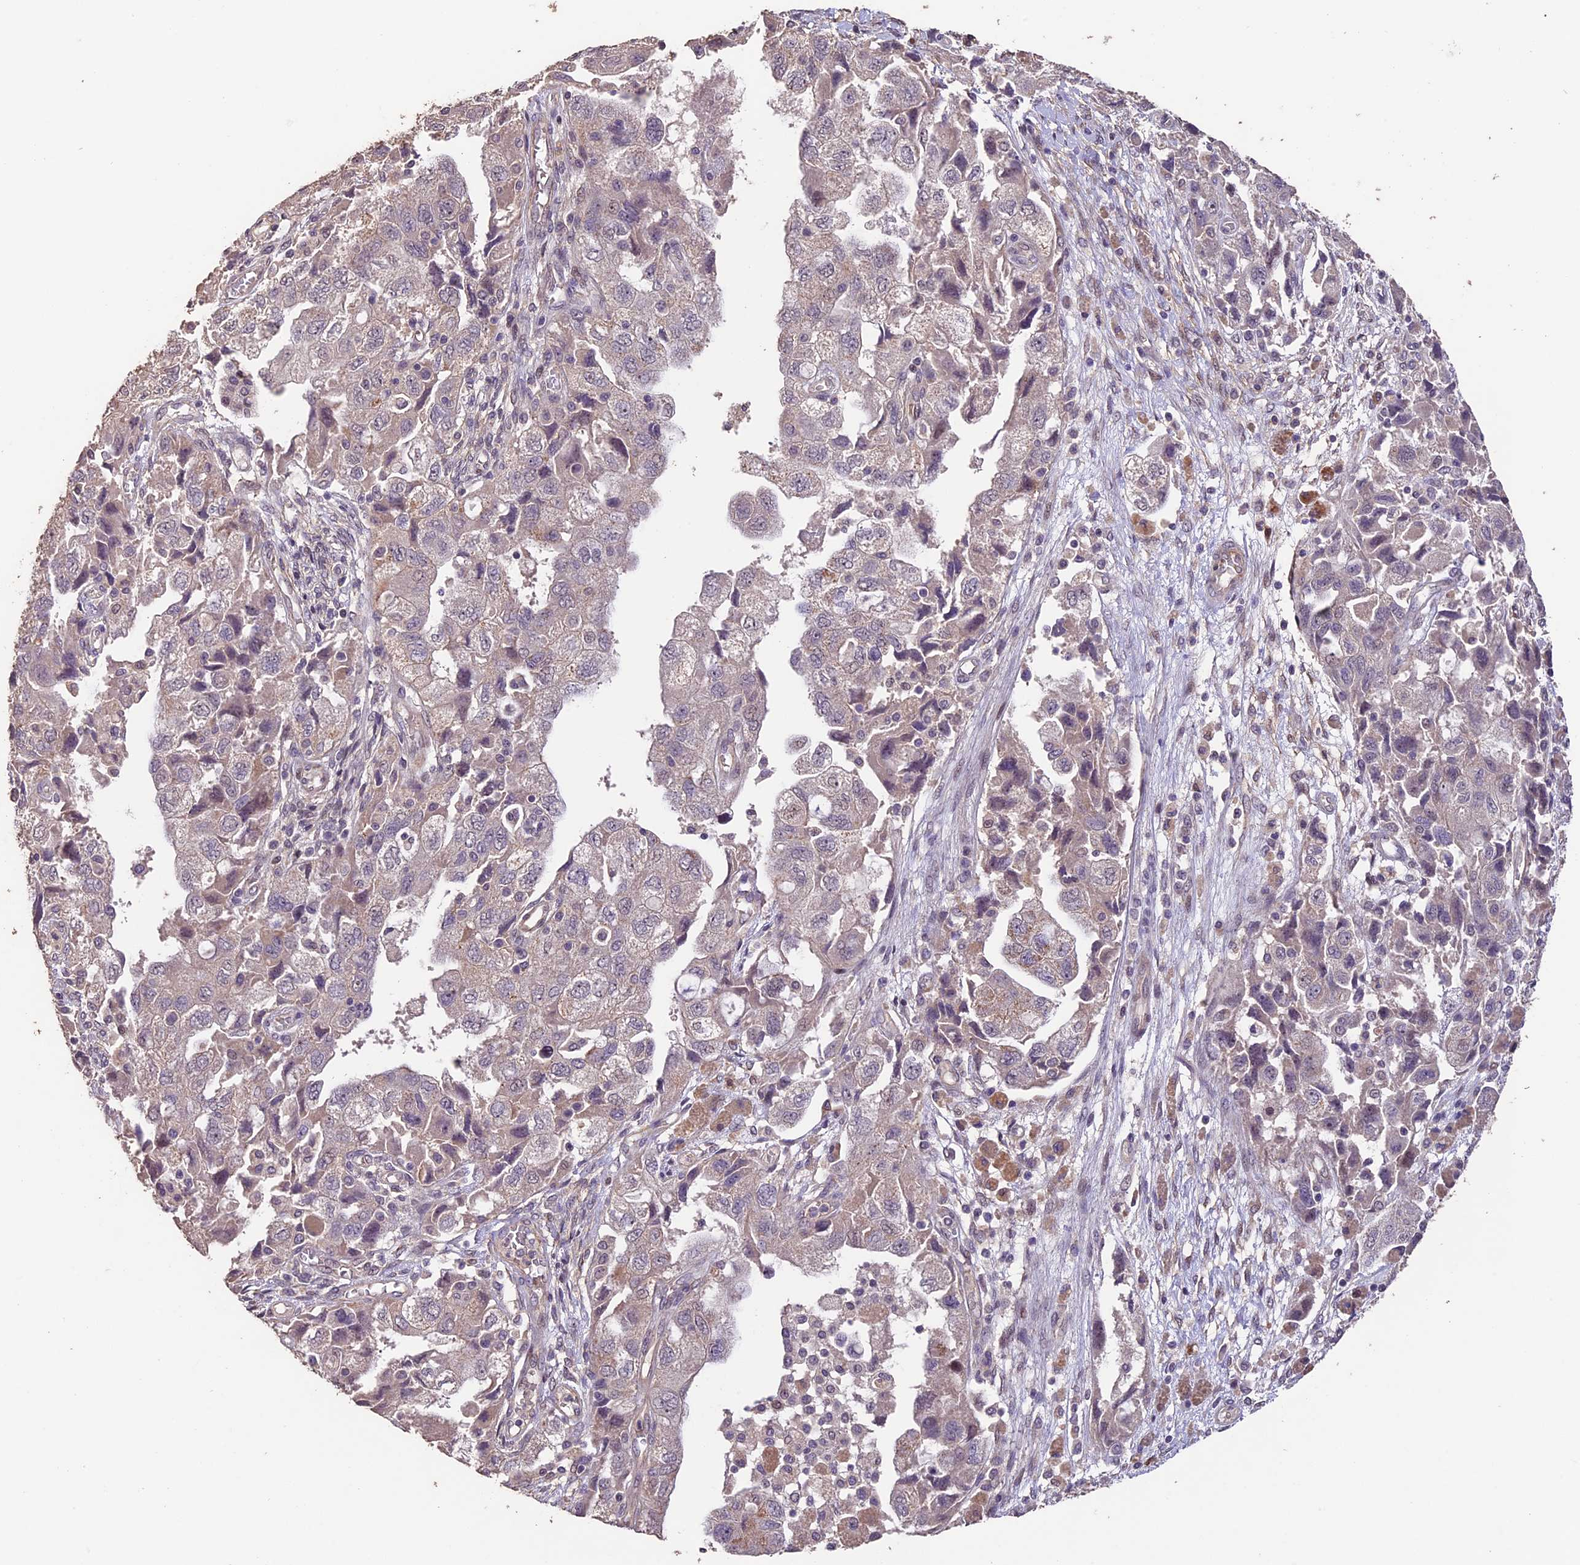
{"staining": {"intensity": "negative", "quantity": "none", "location": "none"}, "tissue": "ovarian cancer", "cell_type": "Tumor cells", "image_type": "cancer", "snomed": [{"axis": "morphology", "description": "Carcinoma, NOS"}, {"axis": "morphology", "description": "Cystadenocarcinoma, serous, NOS"}, {"axis": "topography", "description": "Ovary"}], "caption": "DAB (3,3'-diaminobenzidine) immunohistochemical staining of human ovarian cancer (serous cystadenocarcinoma) demonstrates no significant staining in tumor cells.", "gene": "GNB5", "patient": {"sex": "female", "age": 69}}